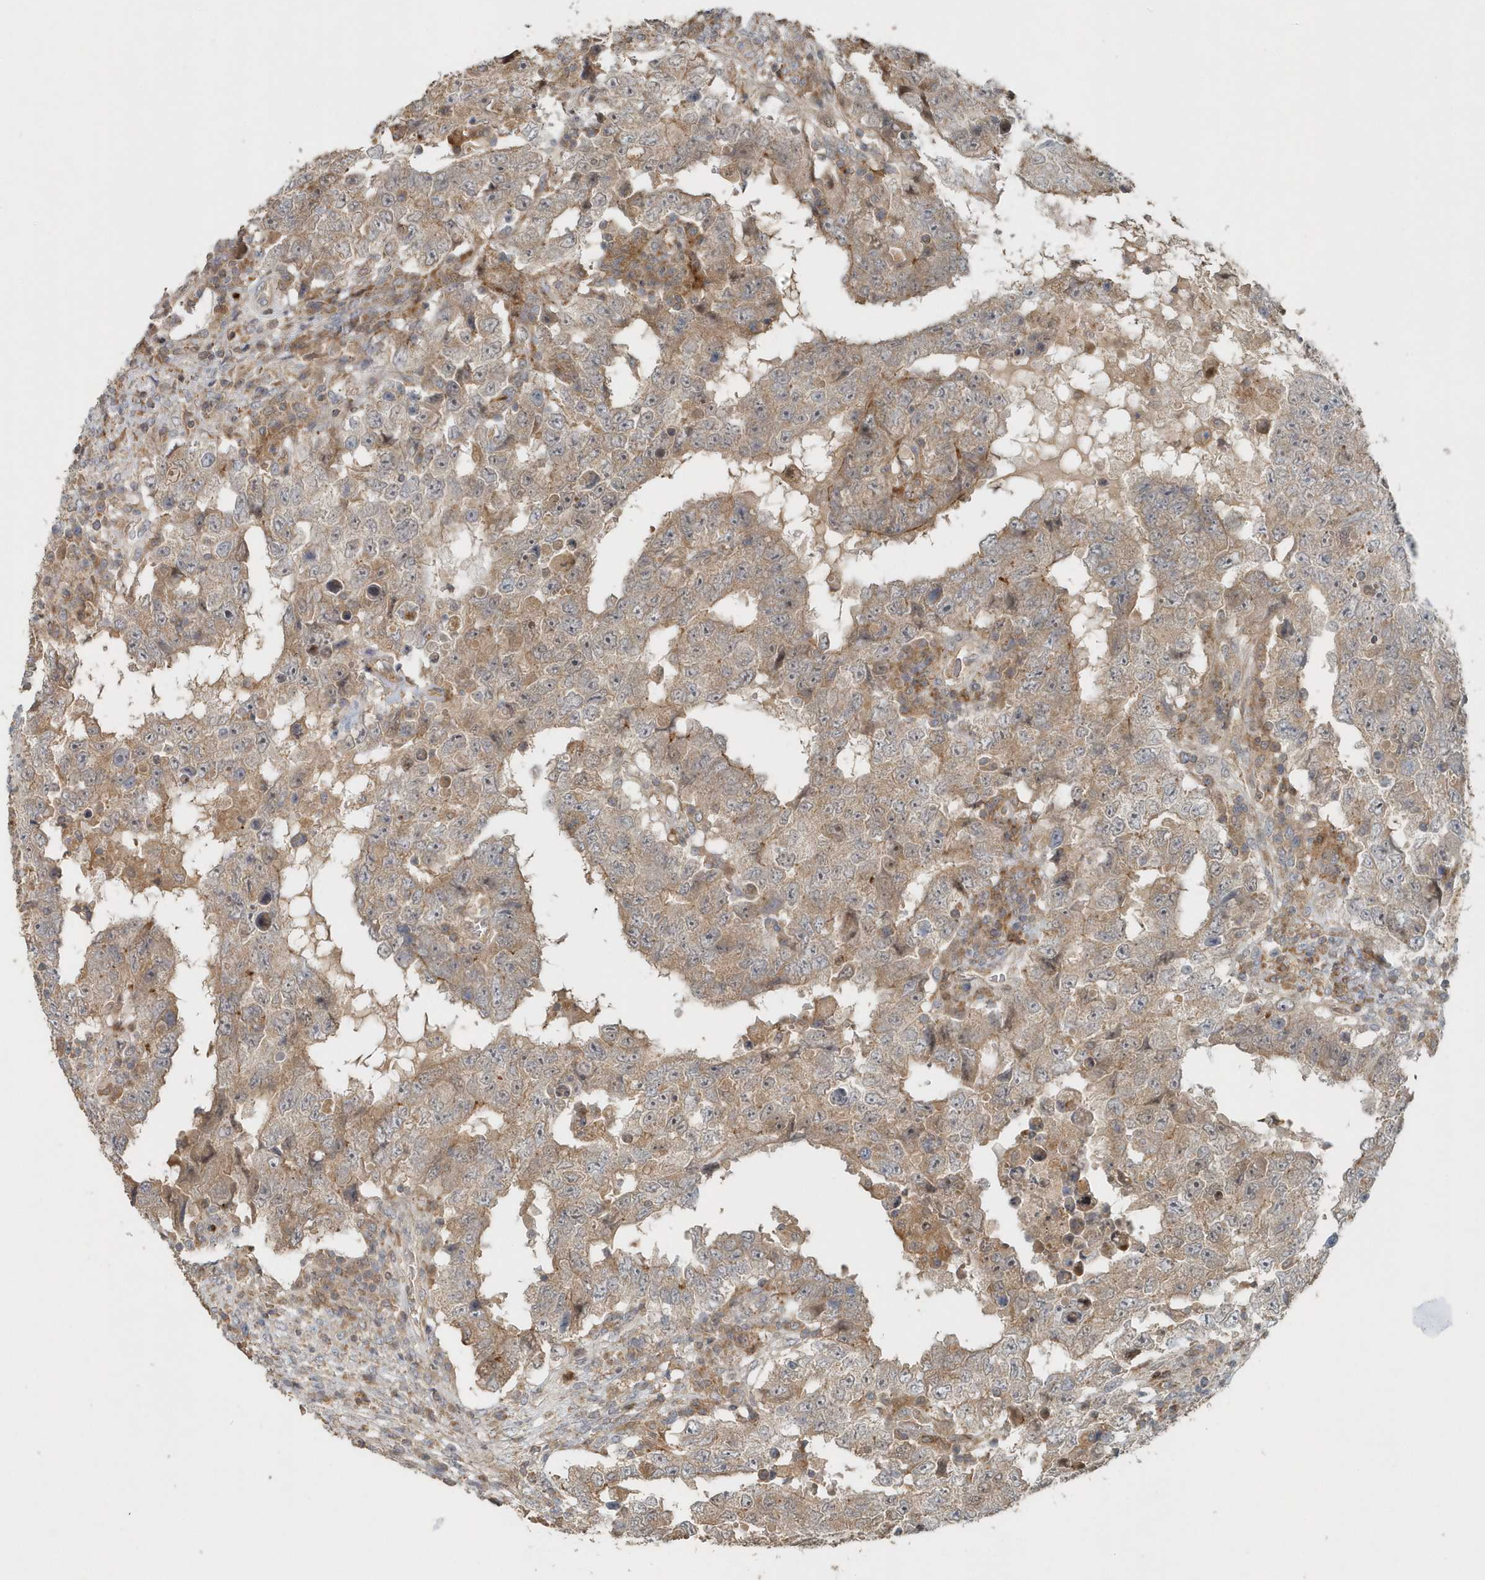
{"staining": {"intensity": "moderate", "quantity": ">75%", "location": "cytoplasmic/membranous"}, "tissue": "testis cancer", "cell_type": "Tumor cells", "image_type": "cancer", "snomed": [{"axis": "morphology", "description": "Carcinoma, Embryonal, NOS"}, {"axis": "topography", "description": "Testis"}], "caption": "Immunohistochemistry (DAB (3,3'-diaminobenzidine)) staining of human testis cancer (embryonal carcinoma) displays moderate cytoplasmic/membranous protein staining in about >75% of tumor cells.", "gene": "MMUT", "patient": {"sex": "male", "age": 26}}